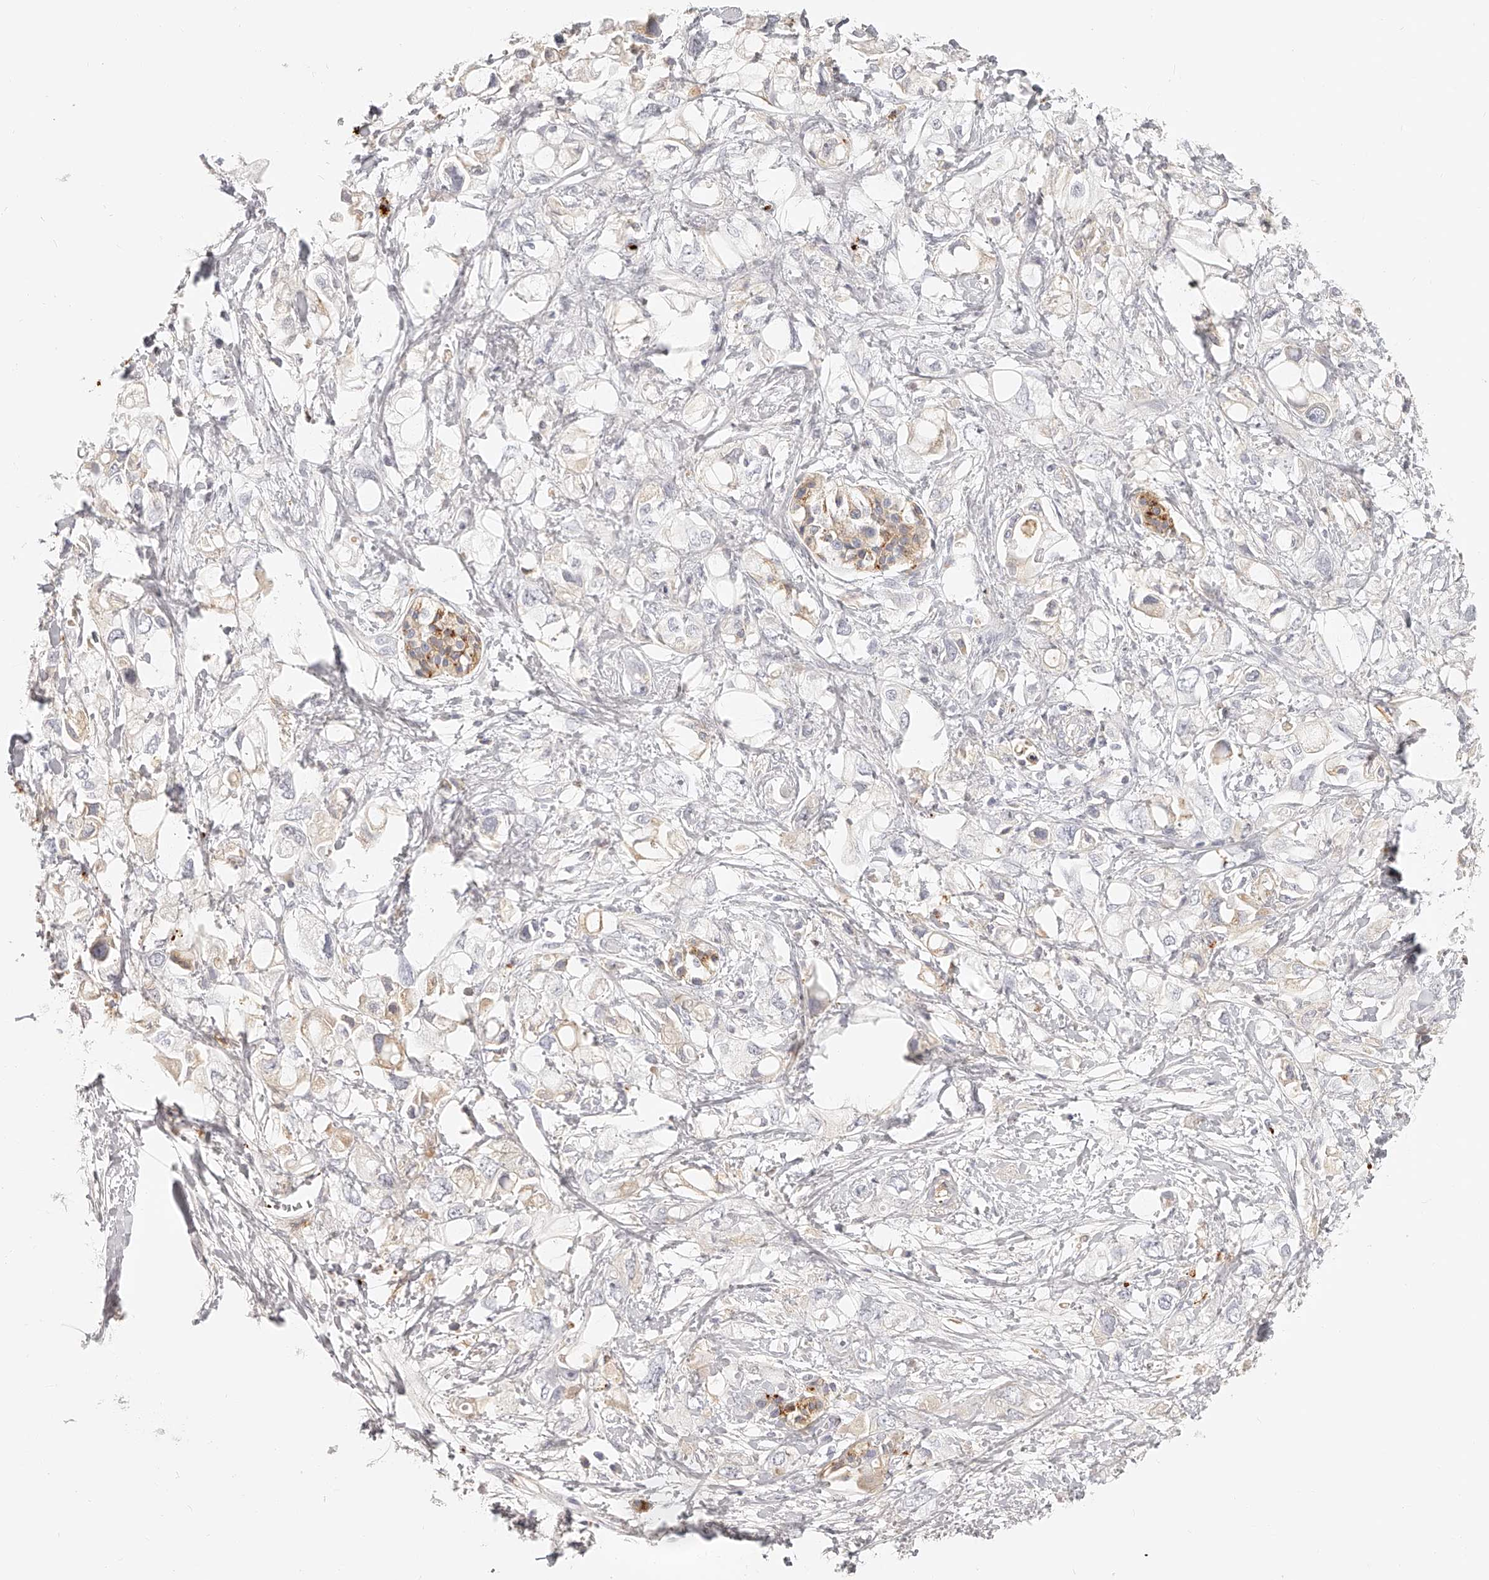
{"staining": {"intensity": "negative", "quantity": "none", "location": "none"}, "tissue": "pancreatic cancer", "cell_type": "Tumor cells", "image_type": "cancer", "snomed": [{"axis": "morphology", "description": "Adenocarcinoma, NOS"}, {"axis": "topography", "description": "Pancreas"}], "caption": "This micrograph is of pancreatic adenocarcinoma stained with immunohistochemistry (IHC) to label a protein in brown with the nuclei are counter-stained blue. There is no staining in tumor cells.", "gene": "ITGB3", "patient": {"sex": "female", "age": 56}}